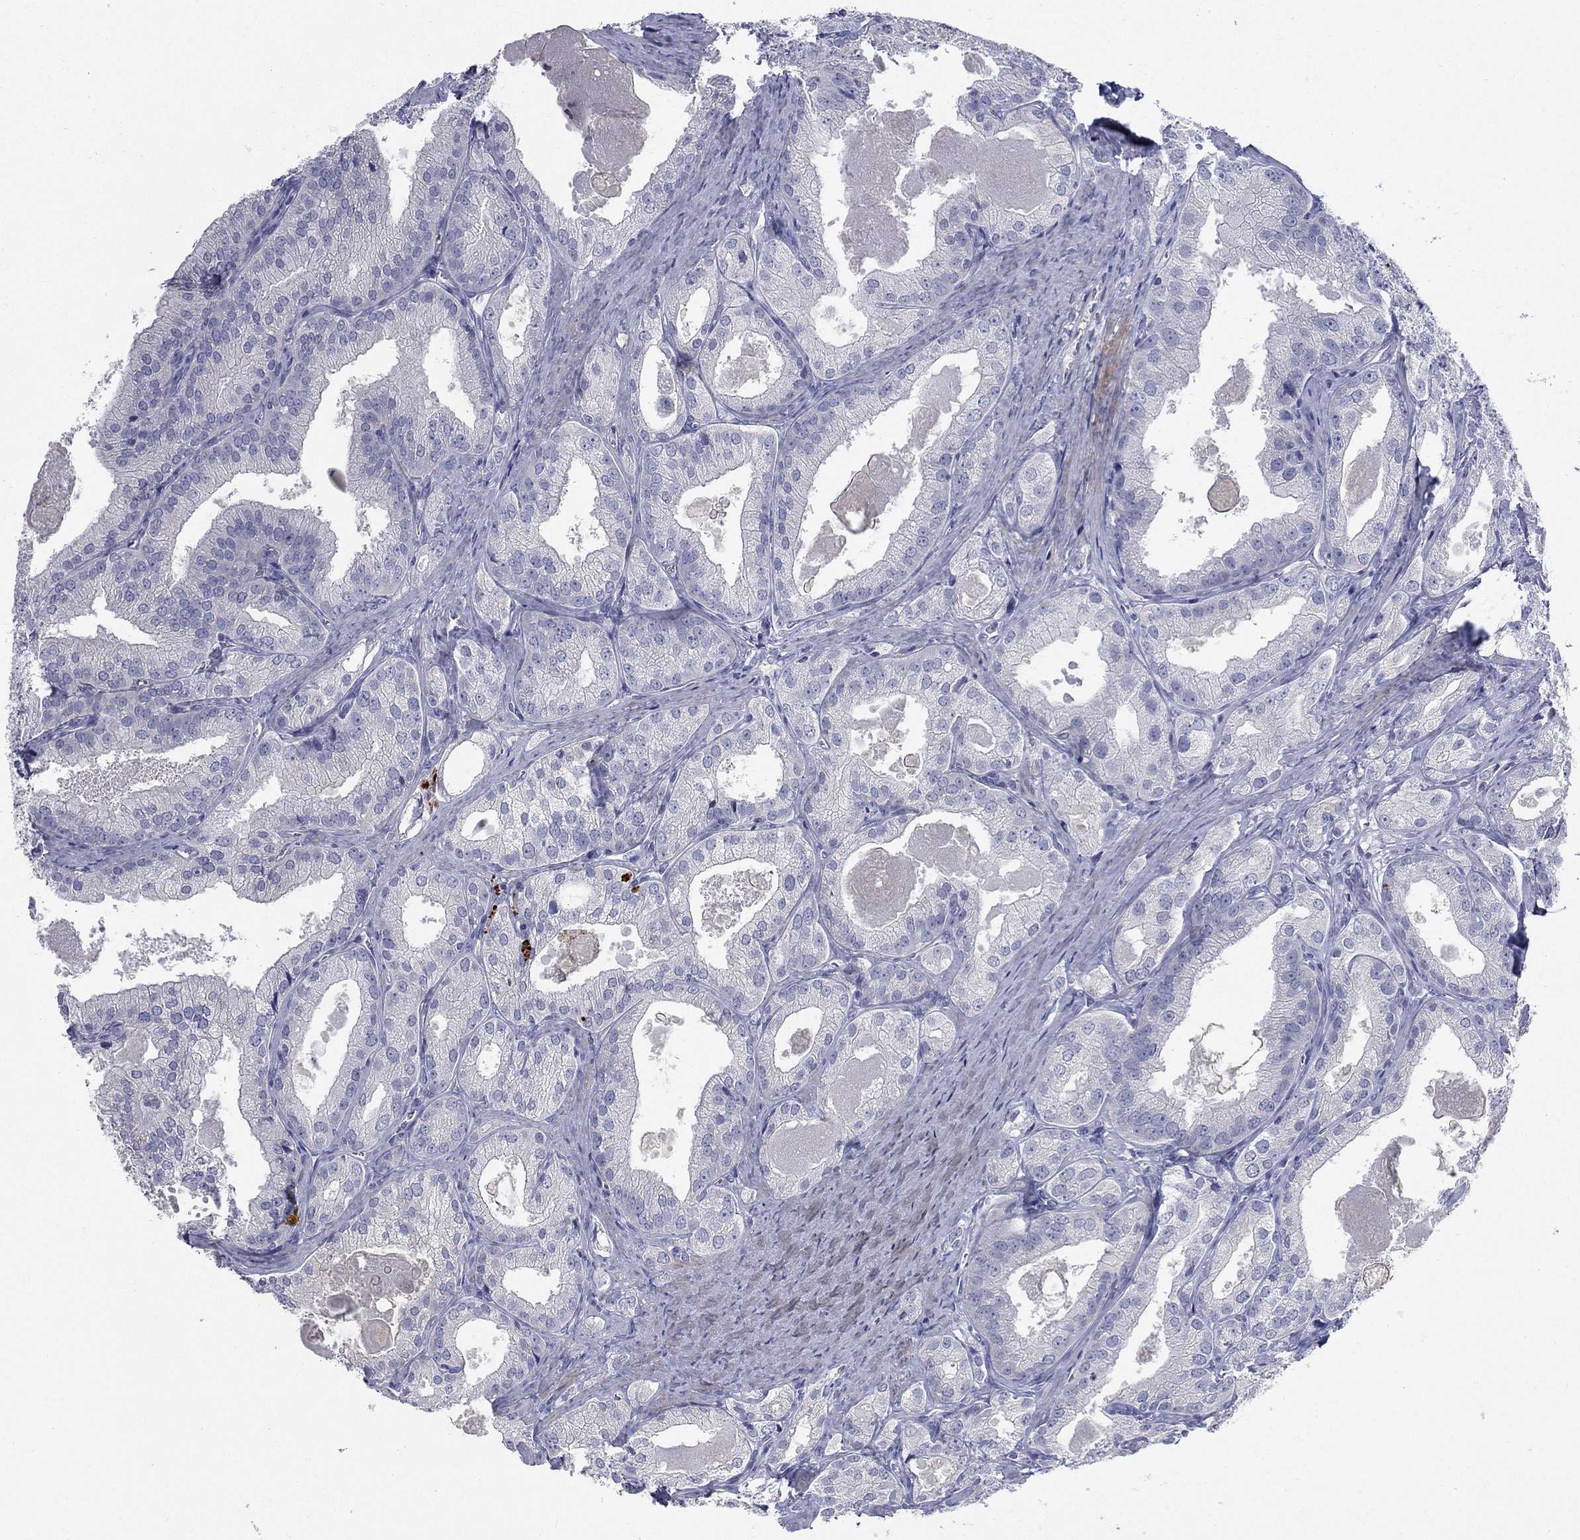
{"staining": {"intensity": "negative", "quantity": "none", "location": "none"}, "tissue": "prostate cancer", "cell_type": "Tumor cells", "image_type": "cancer", "snomed": [{"axis": "morphology", "description": "Adenocarcinoma, NOS"}, {"axis": "morphology", "description": "Adenocarcinoma, High grade"}, {"axis": "topography", "description": "Prostate"}], "caption": "Protein analysis of prostate cancer (adenocarcinoma) demonstrates no significant positivity in tumor cells.", "gene": "TMEM249", "patient": {"sex": "male", "age": 70}}